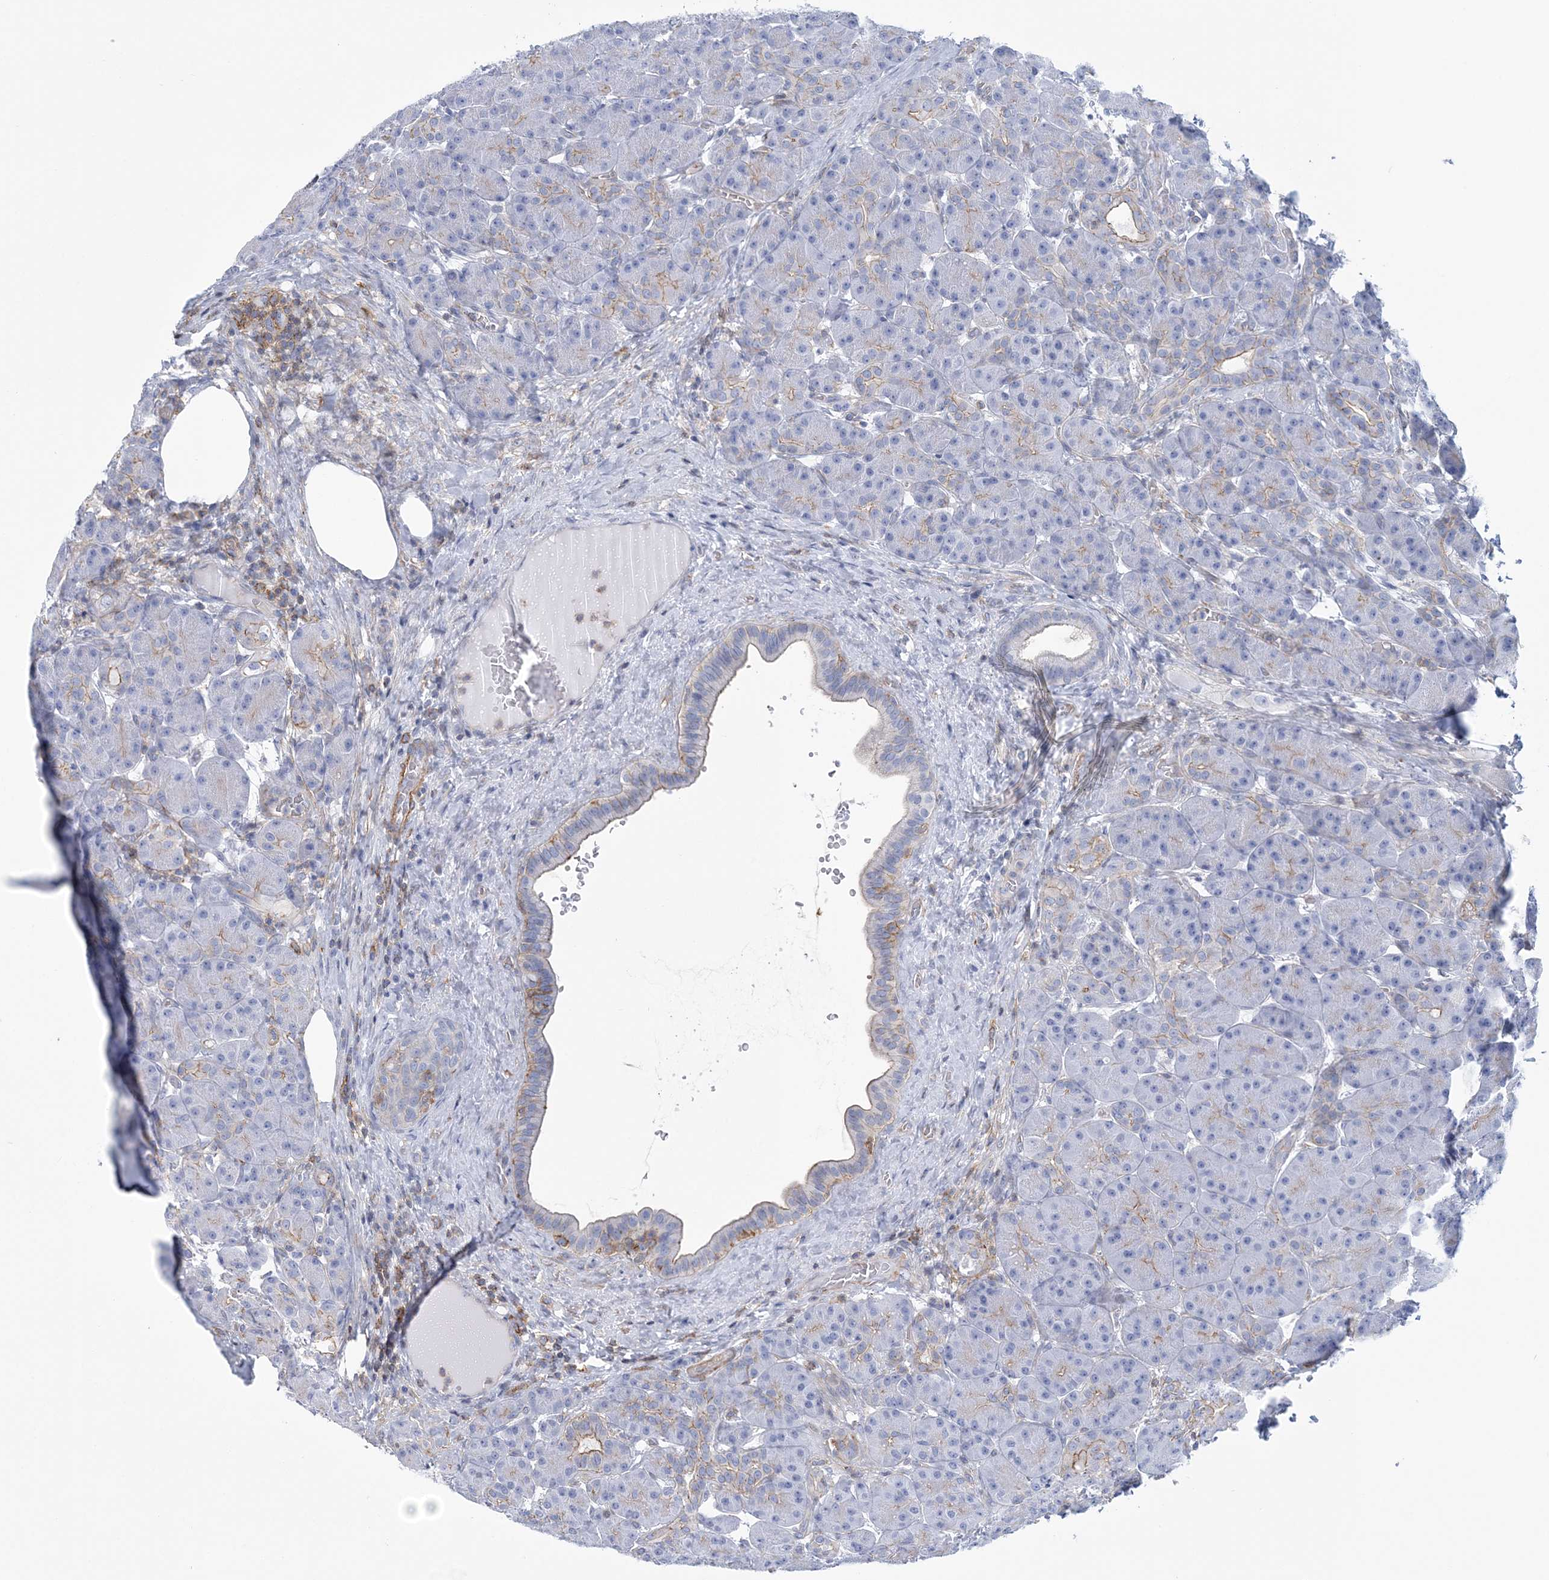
{"staining": {"intensity": "moderate", "quantity": "<25%", "location": "cytoplasmic/membranous"}, "tissue": "pancreas", "cell_type": "Exocrine glandular cells", "image_type": "normal", "snomed": [{"axis": "morphology", "description": "Normal tissue, NOS"}, {"axis": "topography", "description": "Pancreas"}], "caption": "Protein staining shows moderate cytoplasmic/membranous positivity in approximately <25% of exocrine glandular cells in benign pancreas. The protein of interest is stained brown, and the nuclei are stained in blue (DAB IHC with brightfield microscopy, high magnification).", "gene": "C11orf21", "patient": {"sex": "male", "age": 63}}